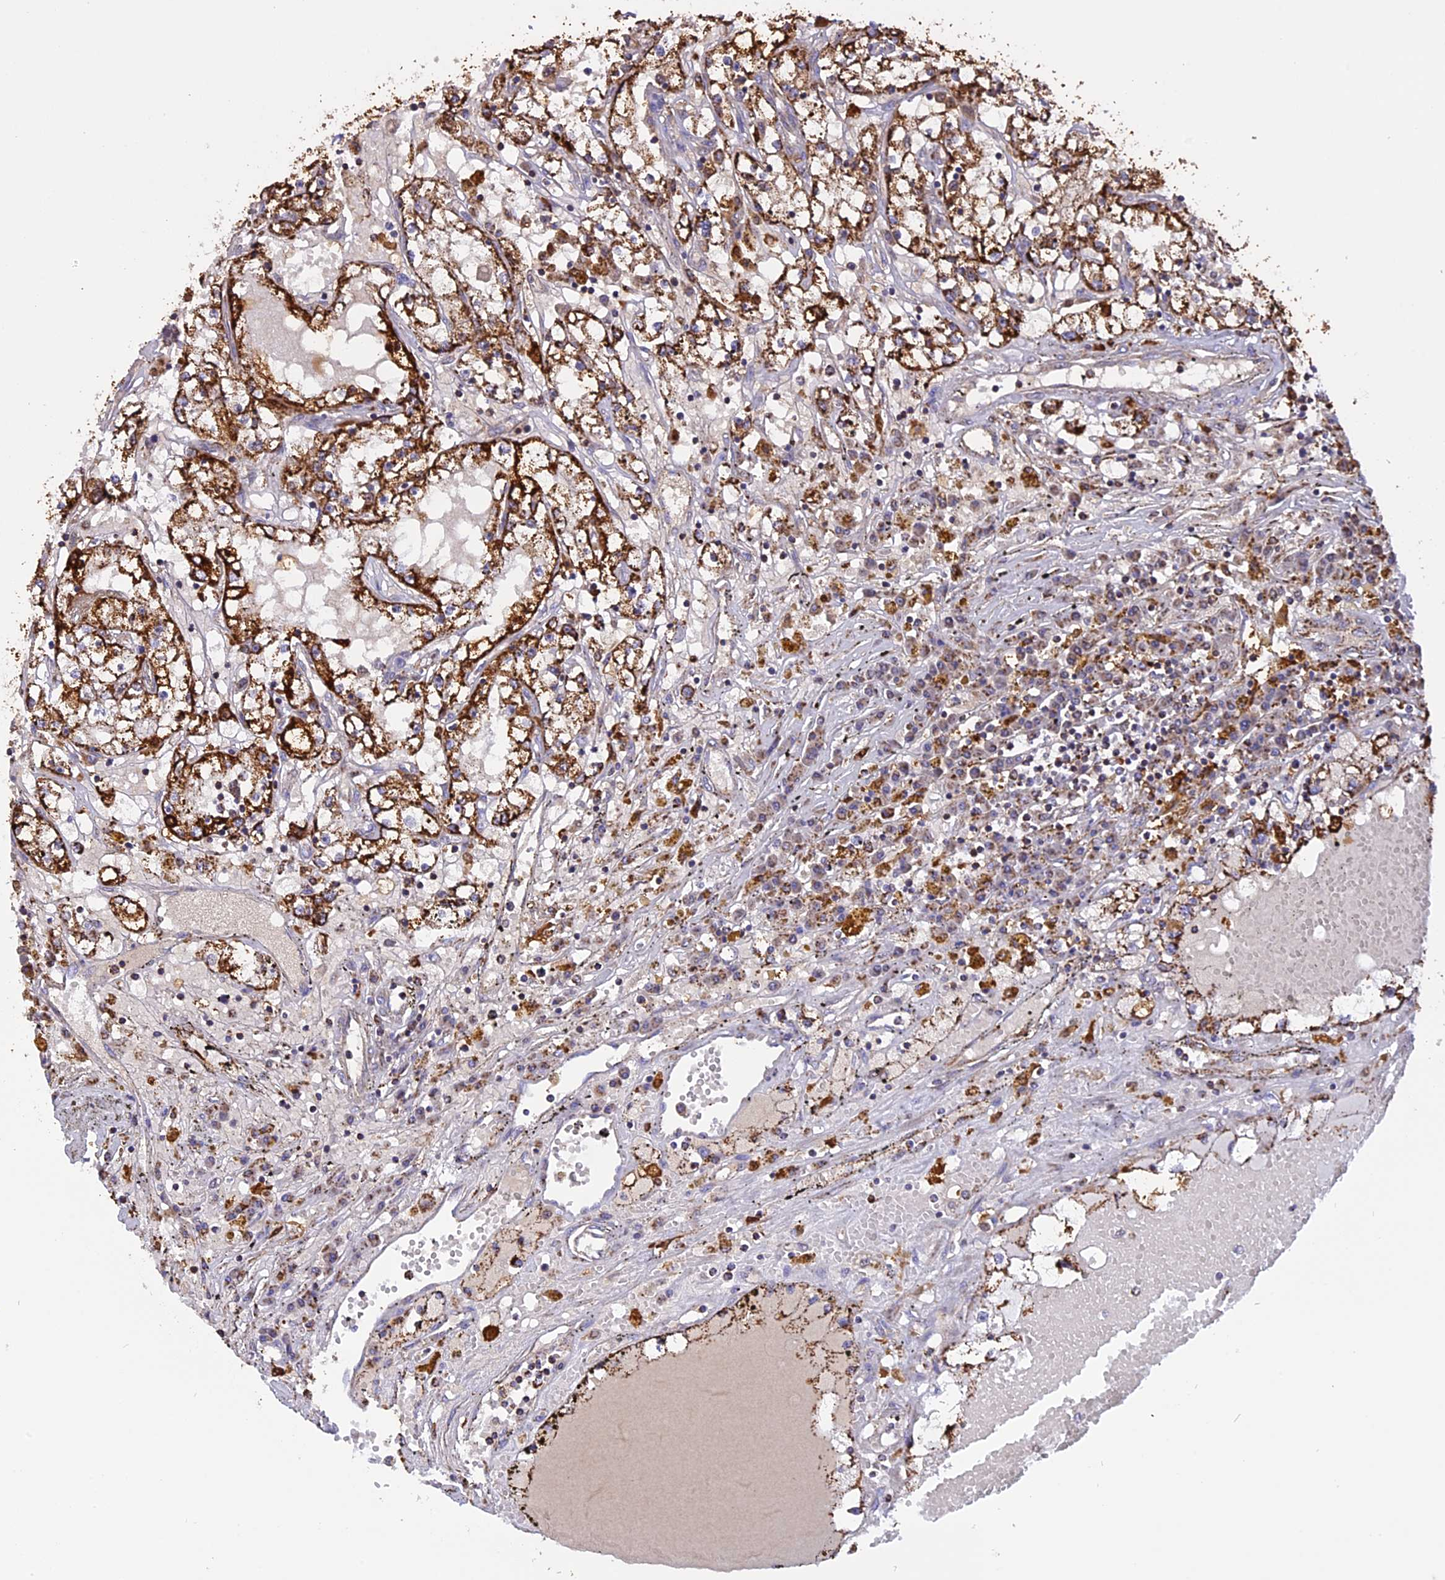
{"staining": {"intensity": "strong", "quantity": ">75%", "location": "cytoplasmic/membranous"}, "tissue": "renal cancer", "cell_type": "Tumor cells", "image_type": "cancer", "snomed": [{"axis": "morphology", "description": "Adenocarcinoma, NOS"}, {"axis": "topography", "description": "Kidney"}], "caption": "Protein staining of renal adenocarcinoma tissue shows strong cytoplasmic/membranous expression in about >75% of tumor cells.", "gene": "KCNG1", "patient": {"sex": "male", "age": 56}}